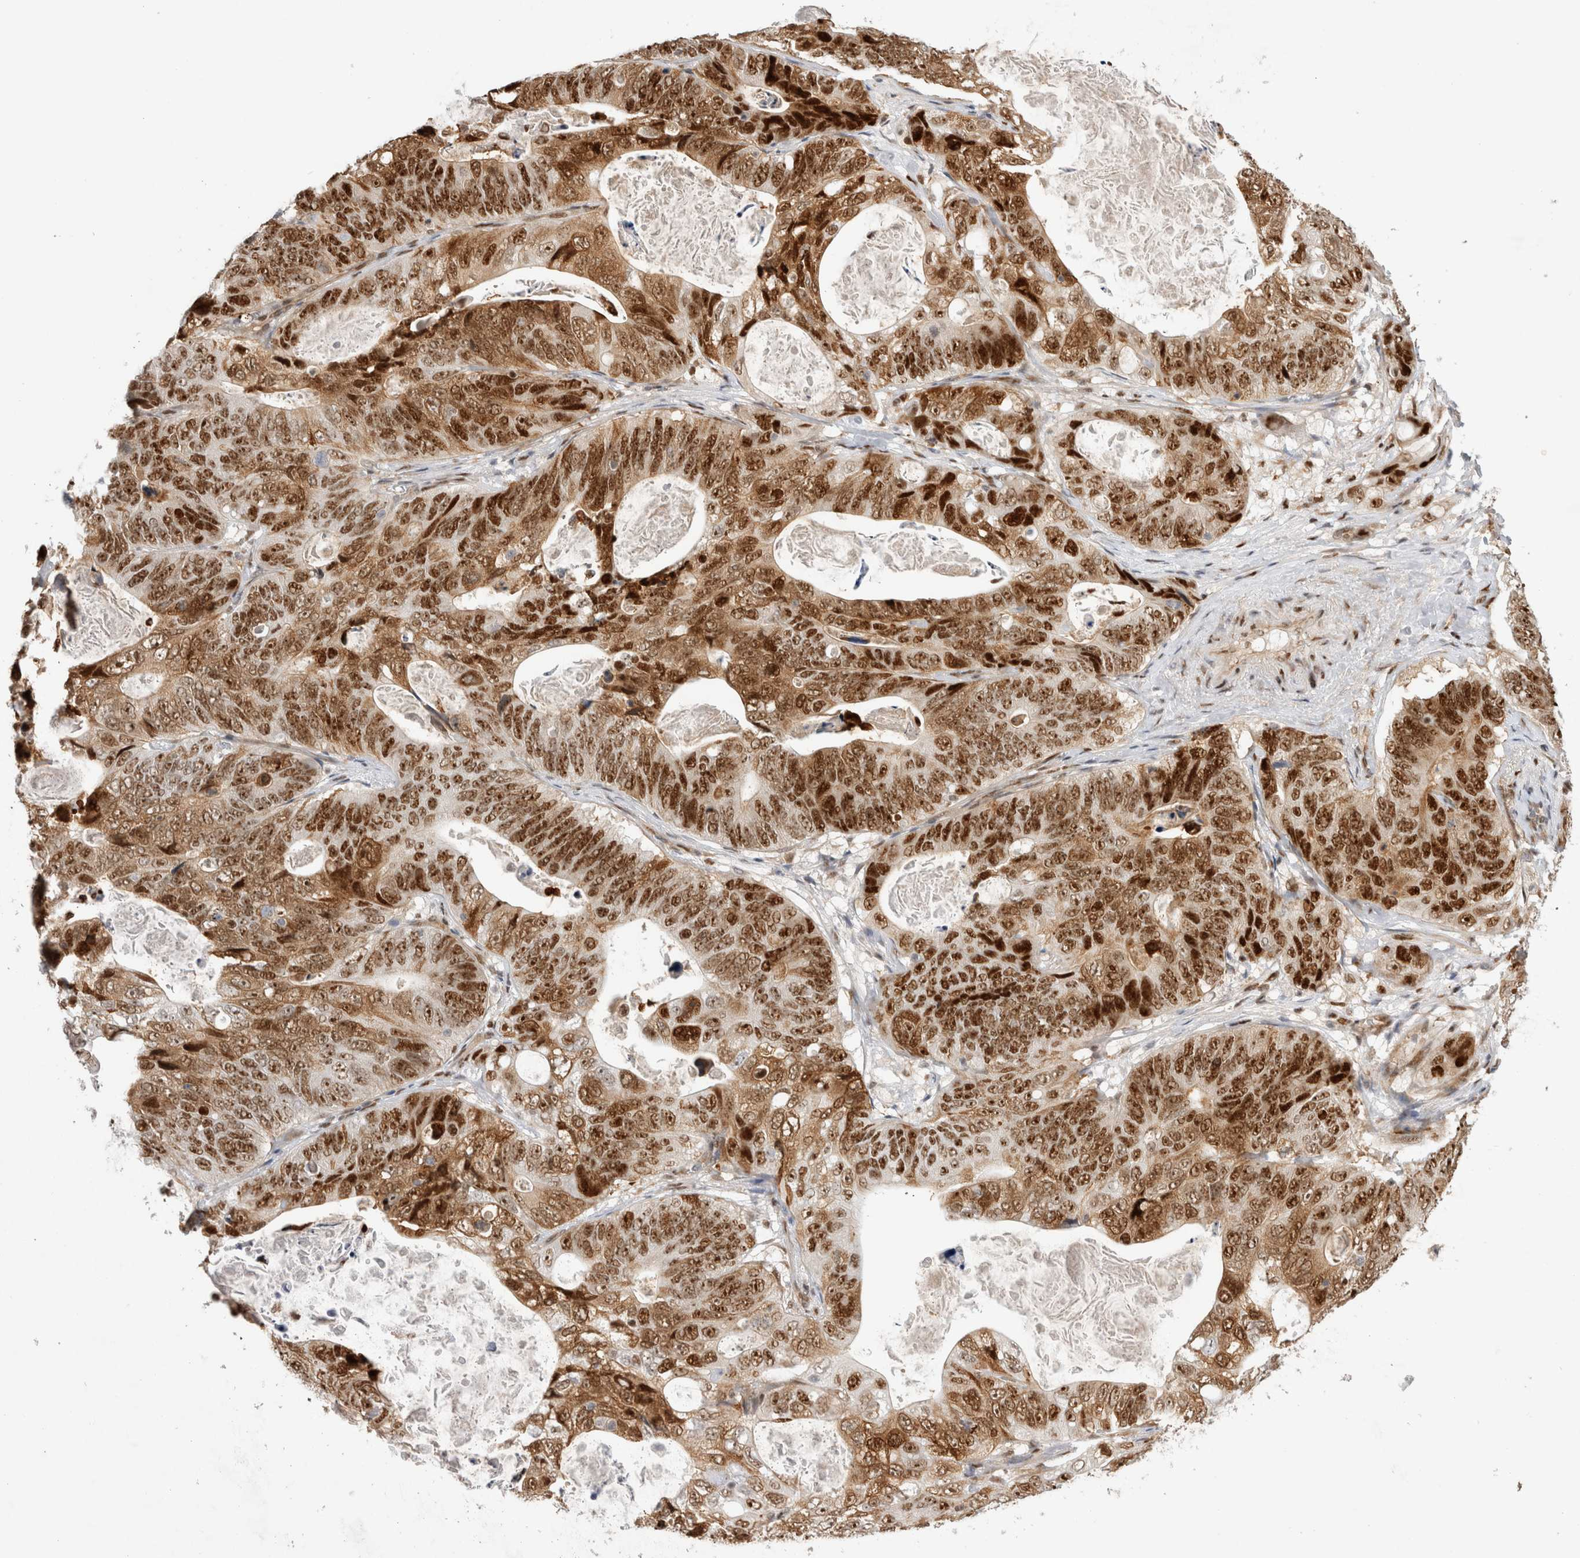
{"staining": {"intensity": "strong", "quantity": ">75%", "location": "cytoplasmic/membranous,nuclear"}, "tissue": "stomach cancer", "cell_type": "Tumor cells", "image_type": "cancer", "snomed": [{"axis": "morphology", "description": "Normal tissue, NOS"}, {"axis": "morphology", "description": "Adenocarcinoma, NOS"}, {"axis": "topography", "description": "Stomach"}], "caption": "This is a micrograph of IHC staining of adenocarcinoma (stomach), which shows strong expression in the cytoplasmic/membranous and nuclear of tumor cells.", "gene": "TCF4", "patient": {"sex": "female", "age": 89}}